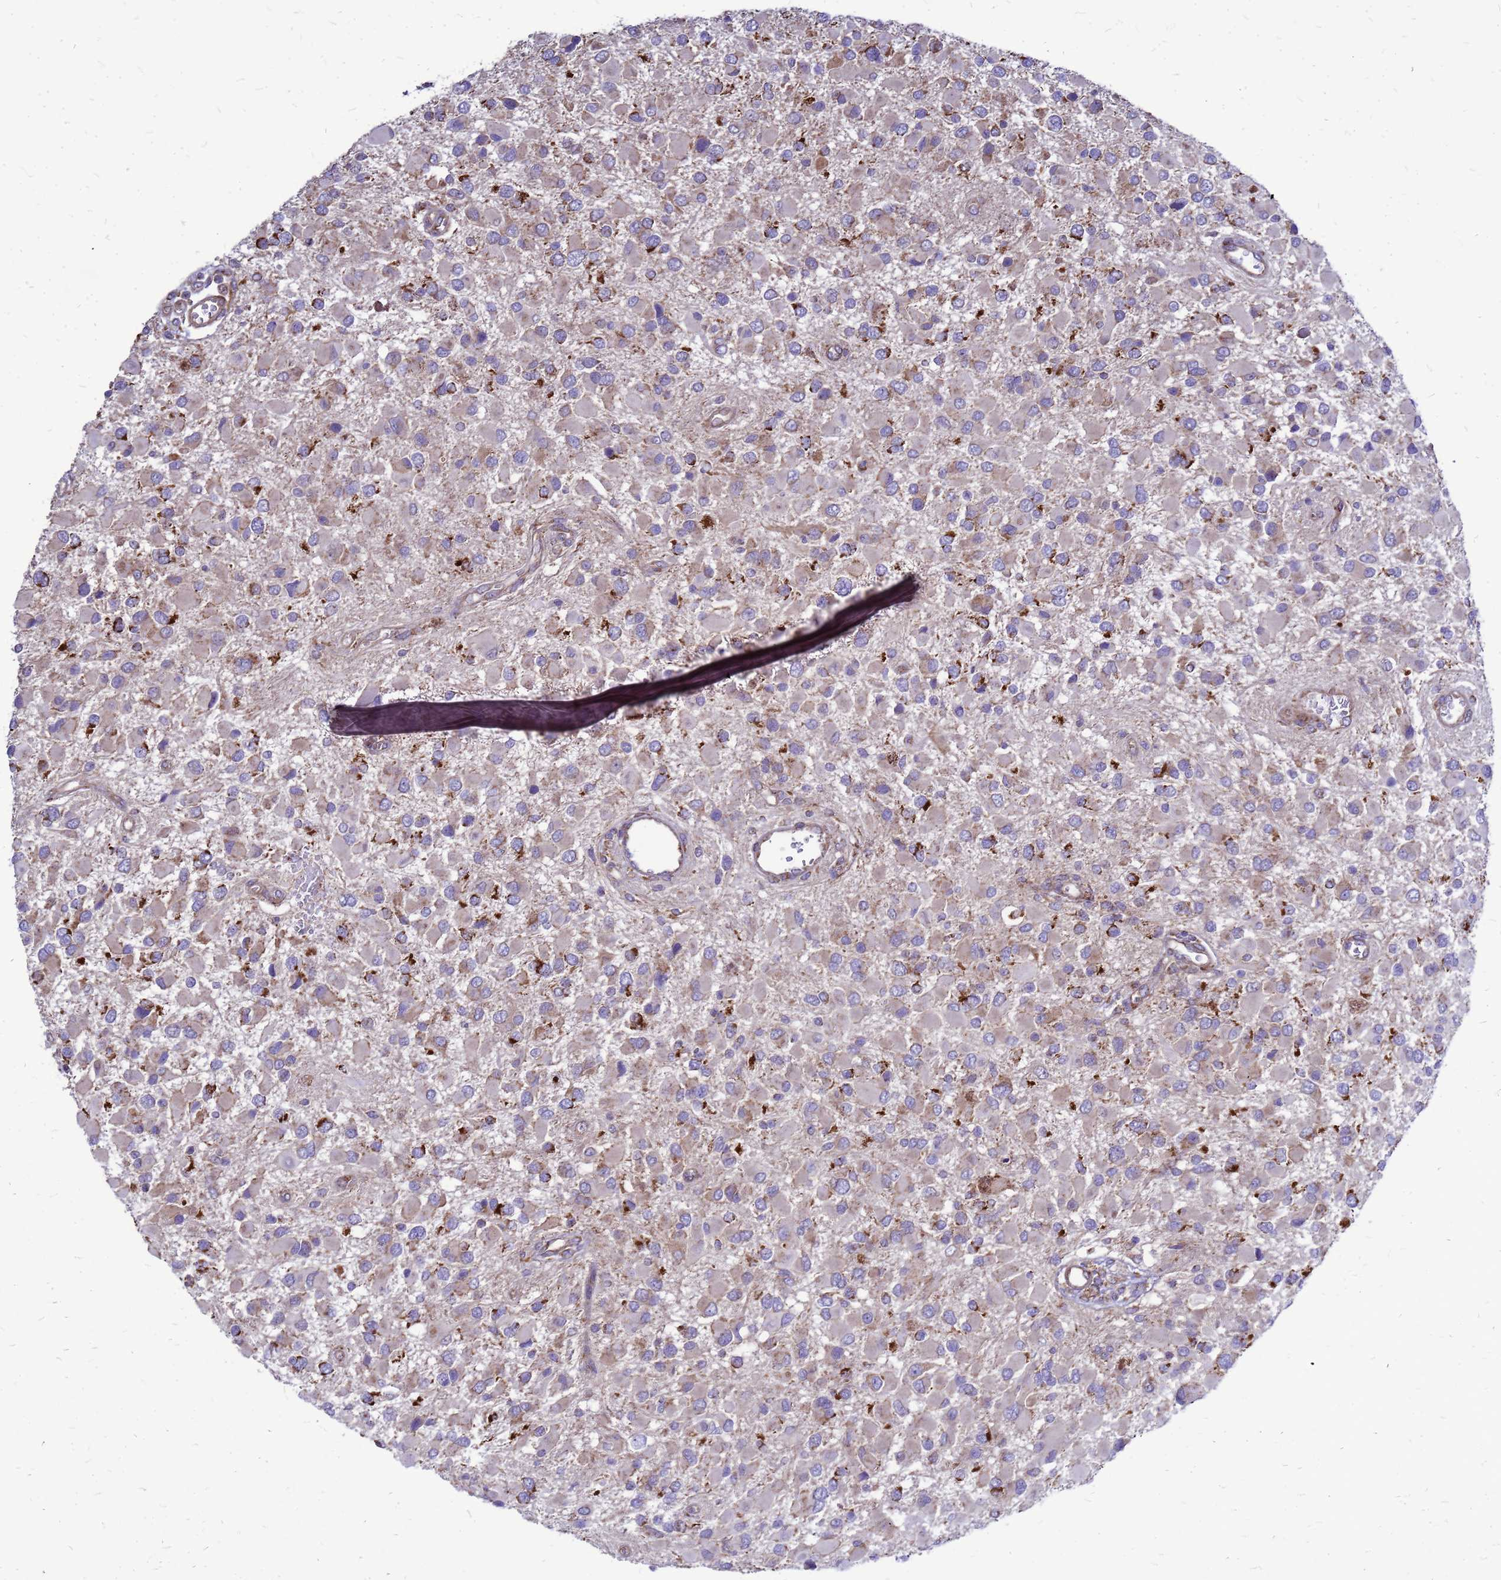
{"staining": {"intensity": "strong", "quantity": "<25%", "location": "cytoplasmic/membranous"}, "tissue": "glioma", "cell_type": "Tumor cells", "image_type": "cancer", "snomed": [{"axis": "morphology", "description": "Glioma, malignant, High grade"}, {"axis": "topography", "description": "Brain"}], "caption": "High-magnification brightfield microscopy of glioma stained with DAB (brown) and counterstained with hematoxylin (blue). tumor cells exhibit strong cytoplasmic/membranous positivity is present in approximately<25% of cells. Nuclei are stained in blue.", "gene": "FSTL4", "patient": {"sex": "male", "age": 53}}